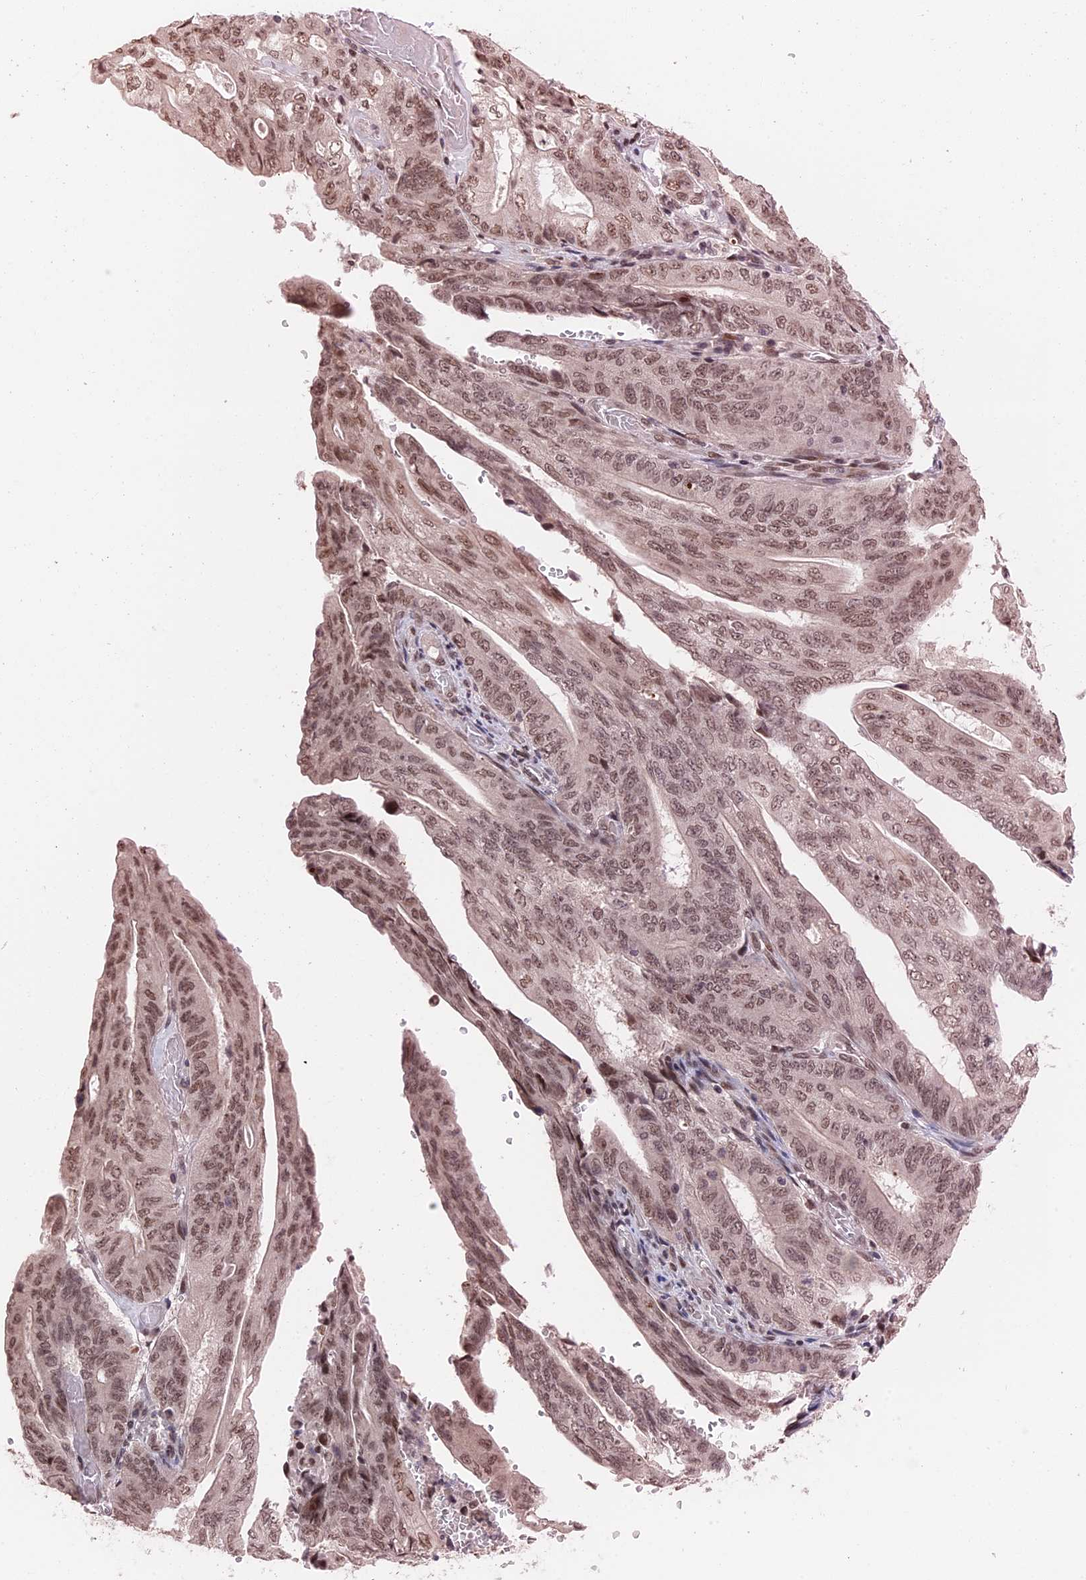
{"staining": {"intensity": "moderate", "quantity": ">75%", "location": "nuclear"}, "tissue": "stomach cancer", "cell_type": "Tumor cells", "image_type": "cancer", "snomed": [{"axis": "morphology", "description": "Adenocarcinoma, NOS"}, {"axis": "topography", "description": "Stomach"}], "caption": "Tumor cells reveal moderate nuclear staining in approximately >75% of cells in adenocarcinoma (stomach).", "gene": "NR2C2AP", "patient": {"sex": "female", "age": 73}}